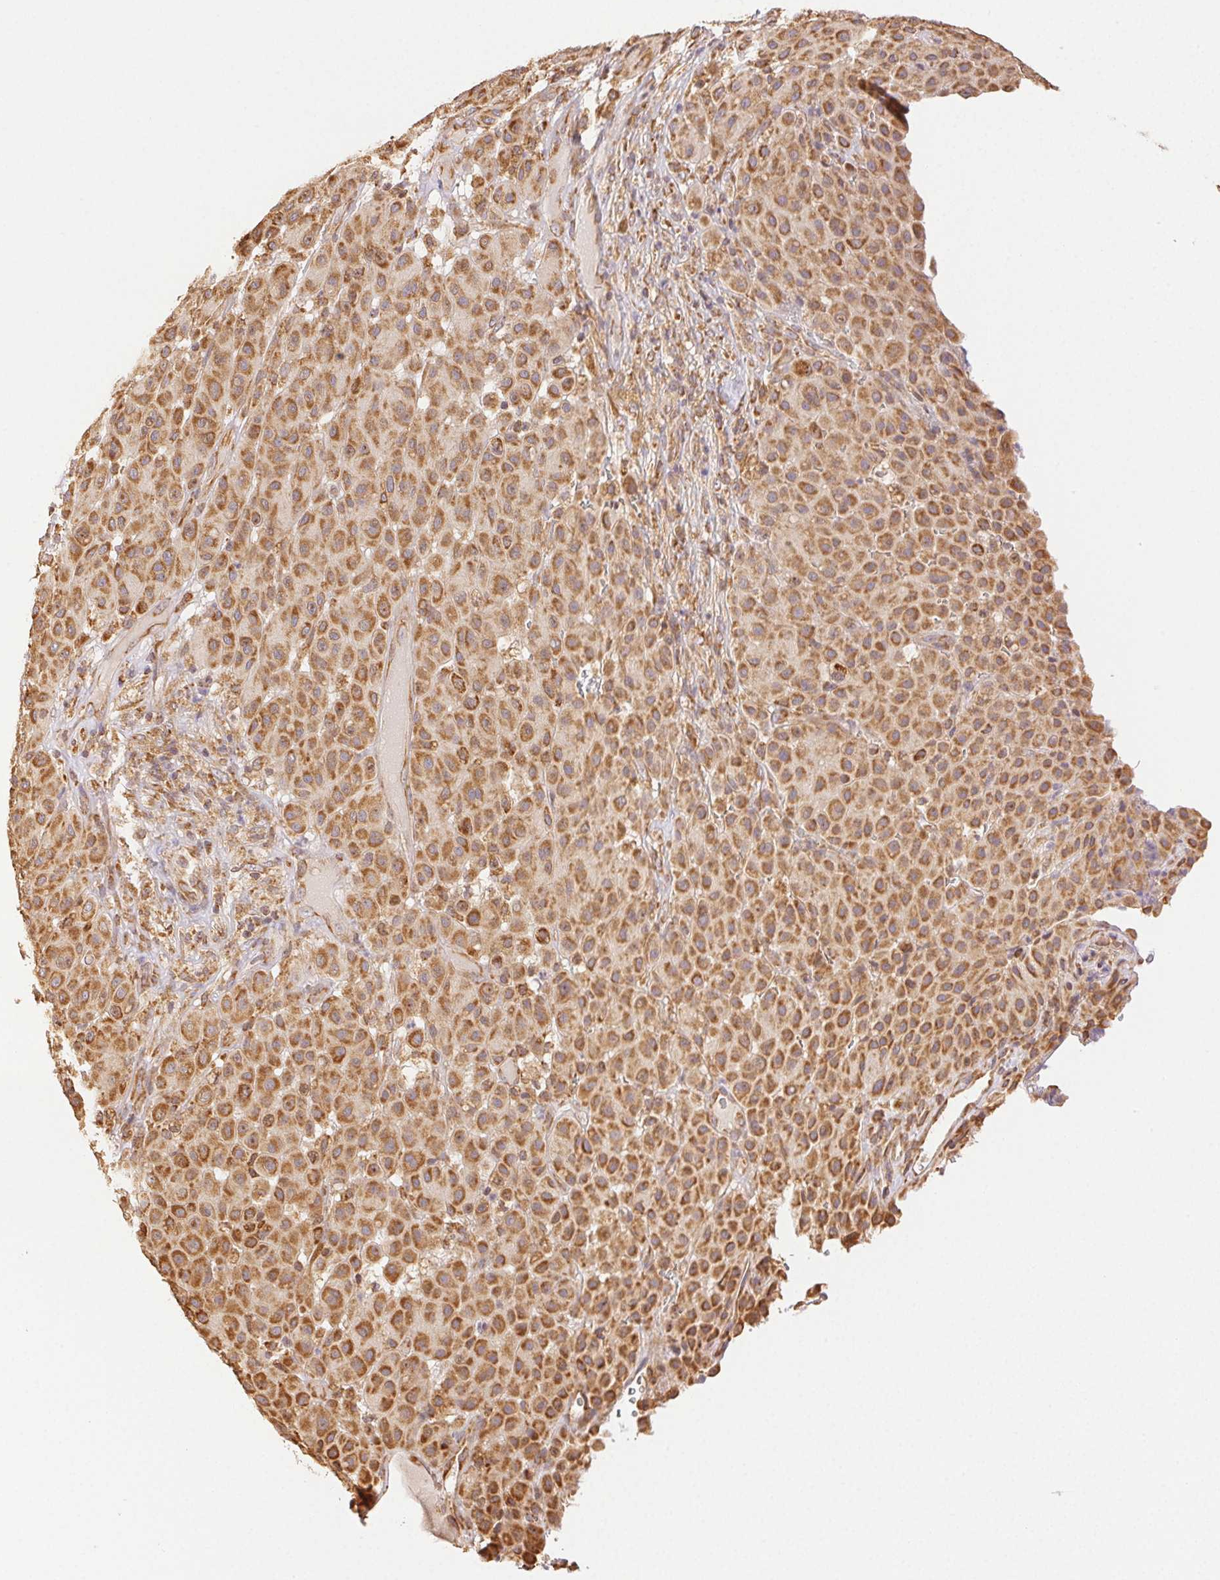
{"staining": {"intensity": "strong", "quantity": ">75%", "location": "cytoplasmic/membranous"}, "tissue": "melanoma", "cell_type": "Tumor cells", "image_type": "cancer", "snomed": [{"axis": "morphology", "description": "Malignant melanoma, Metastatic site"}, {"axis": "topography", "description": "Smooth muscle"}], "caption": "About >75% of tumor cells in human melanoma reveal strong cytoplasmic/membranous protein staining as visualized by brown immunohistochemical staining.", "gene": "ENTREP1", "patient": {"sex": "male", "age": 41}}